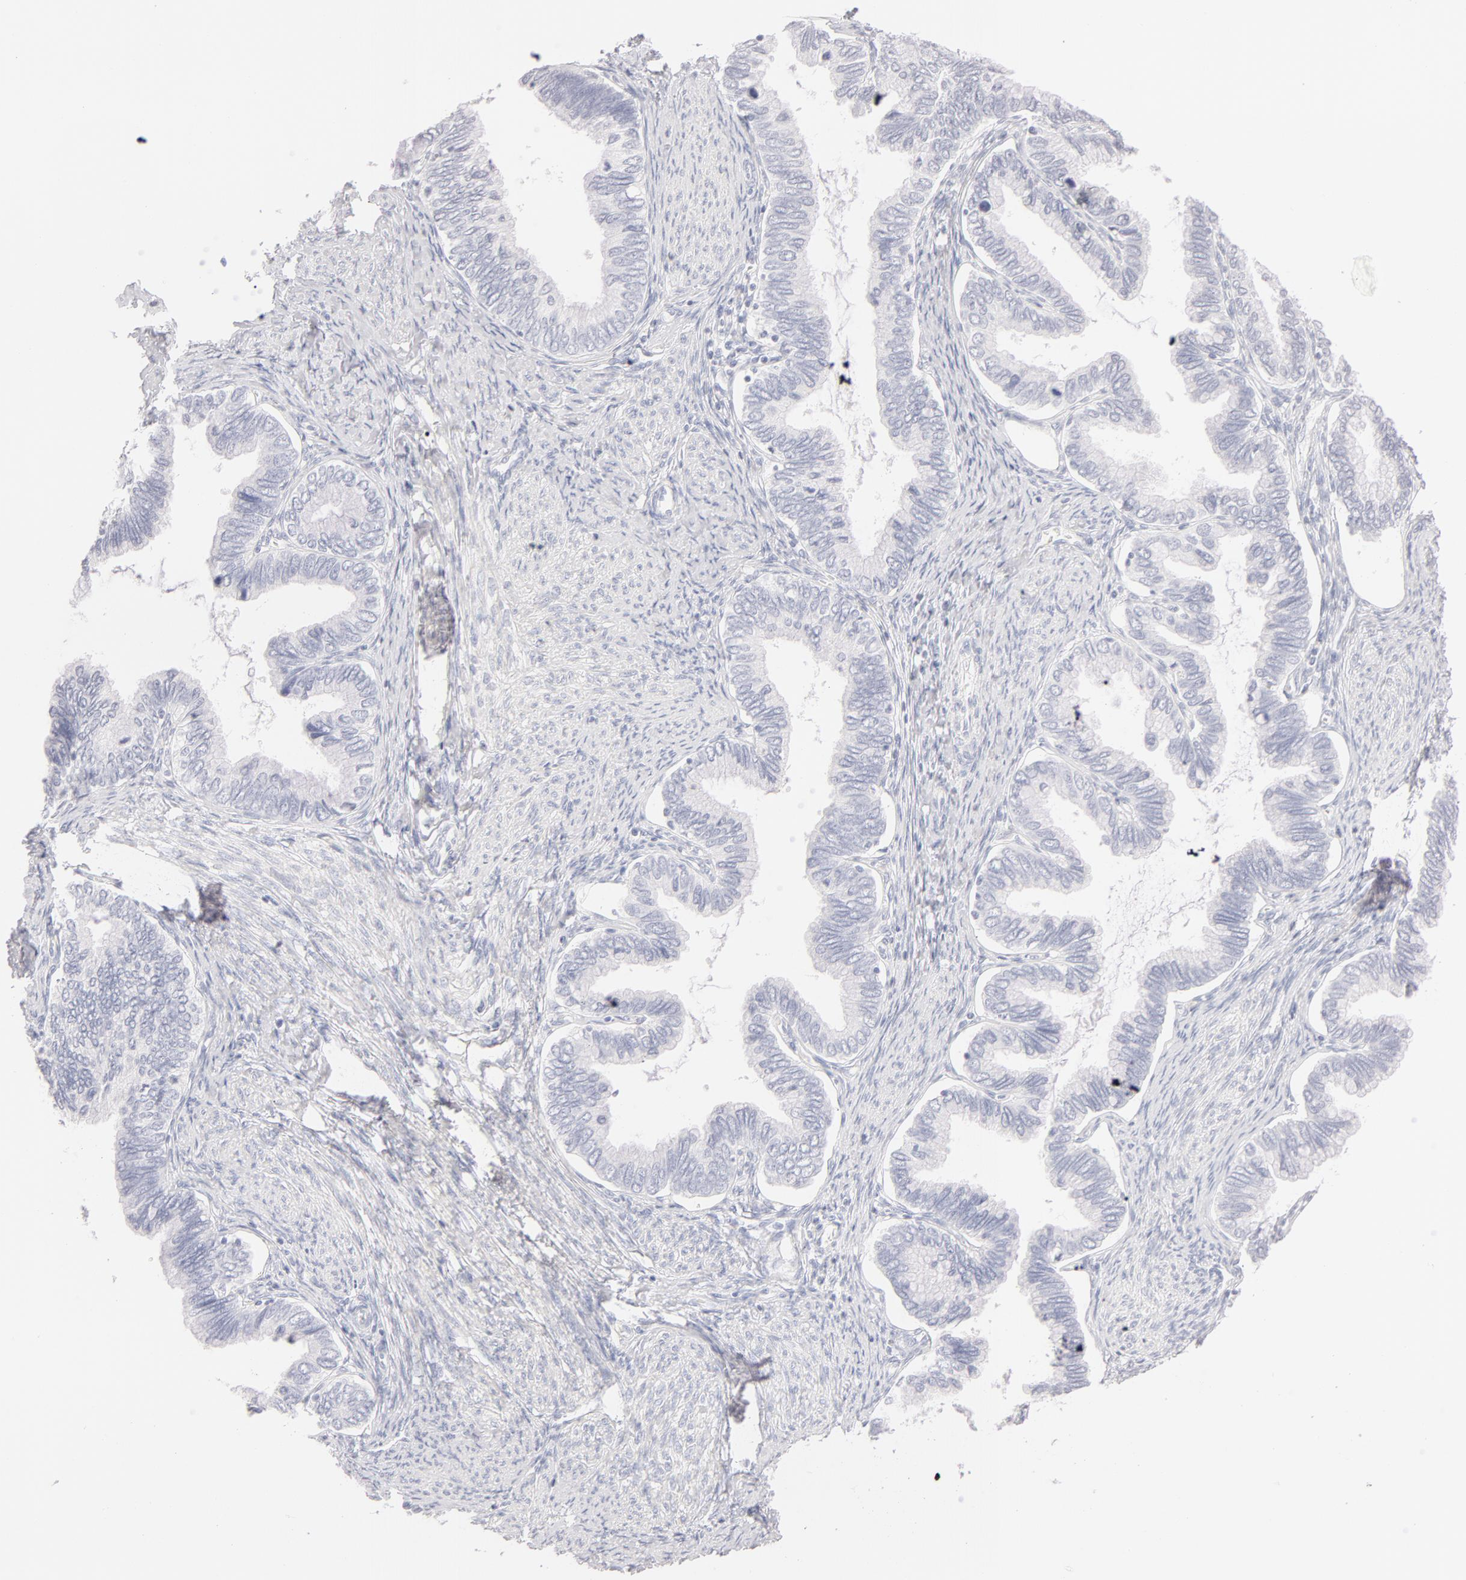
{"staining": {"intensity": "negative", "quantity": "none", "location": "none"}, "tissue": "cervical cancer", "cell_type": "Tumor cells", "image_type": "cancer", "snomed": [{"axis": "morphology", "description": "Adenocarcinoma, NOS"}, {"axis": "topography", "description": "Cervix"}], "caption": "This is an immunohistochemistry (IHC) histopathology image of cervical cancer (adenocarcinoma). There is no positivity in tumor cells.", "gene": "LGALS7B", "patient": {"sex": "female", "age": 49}}